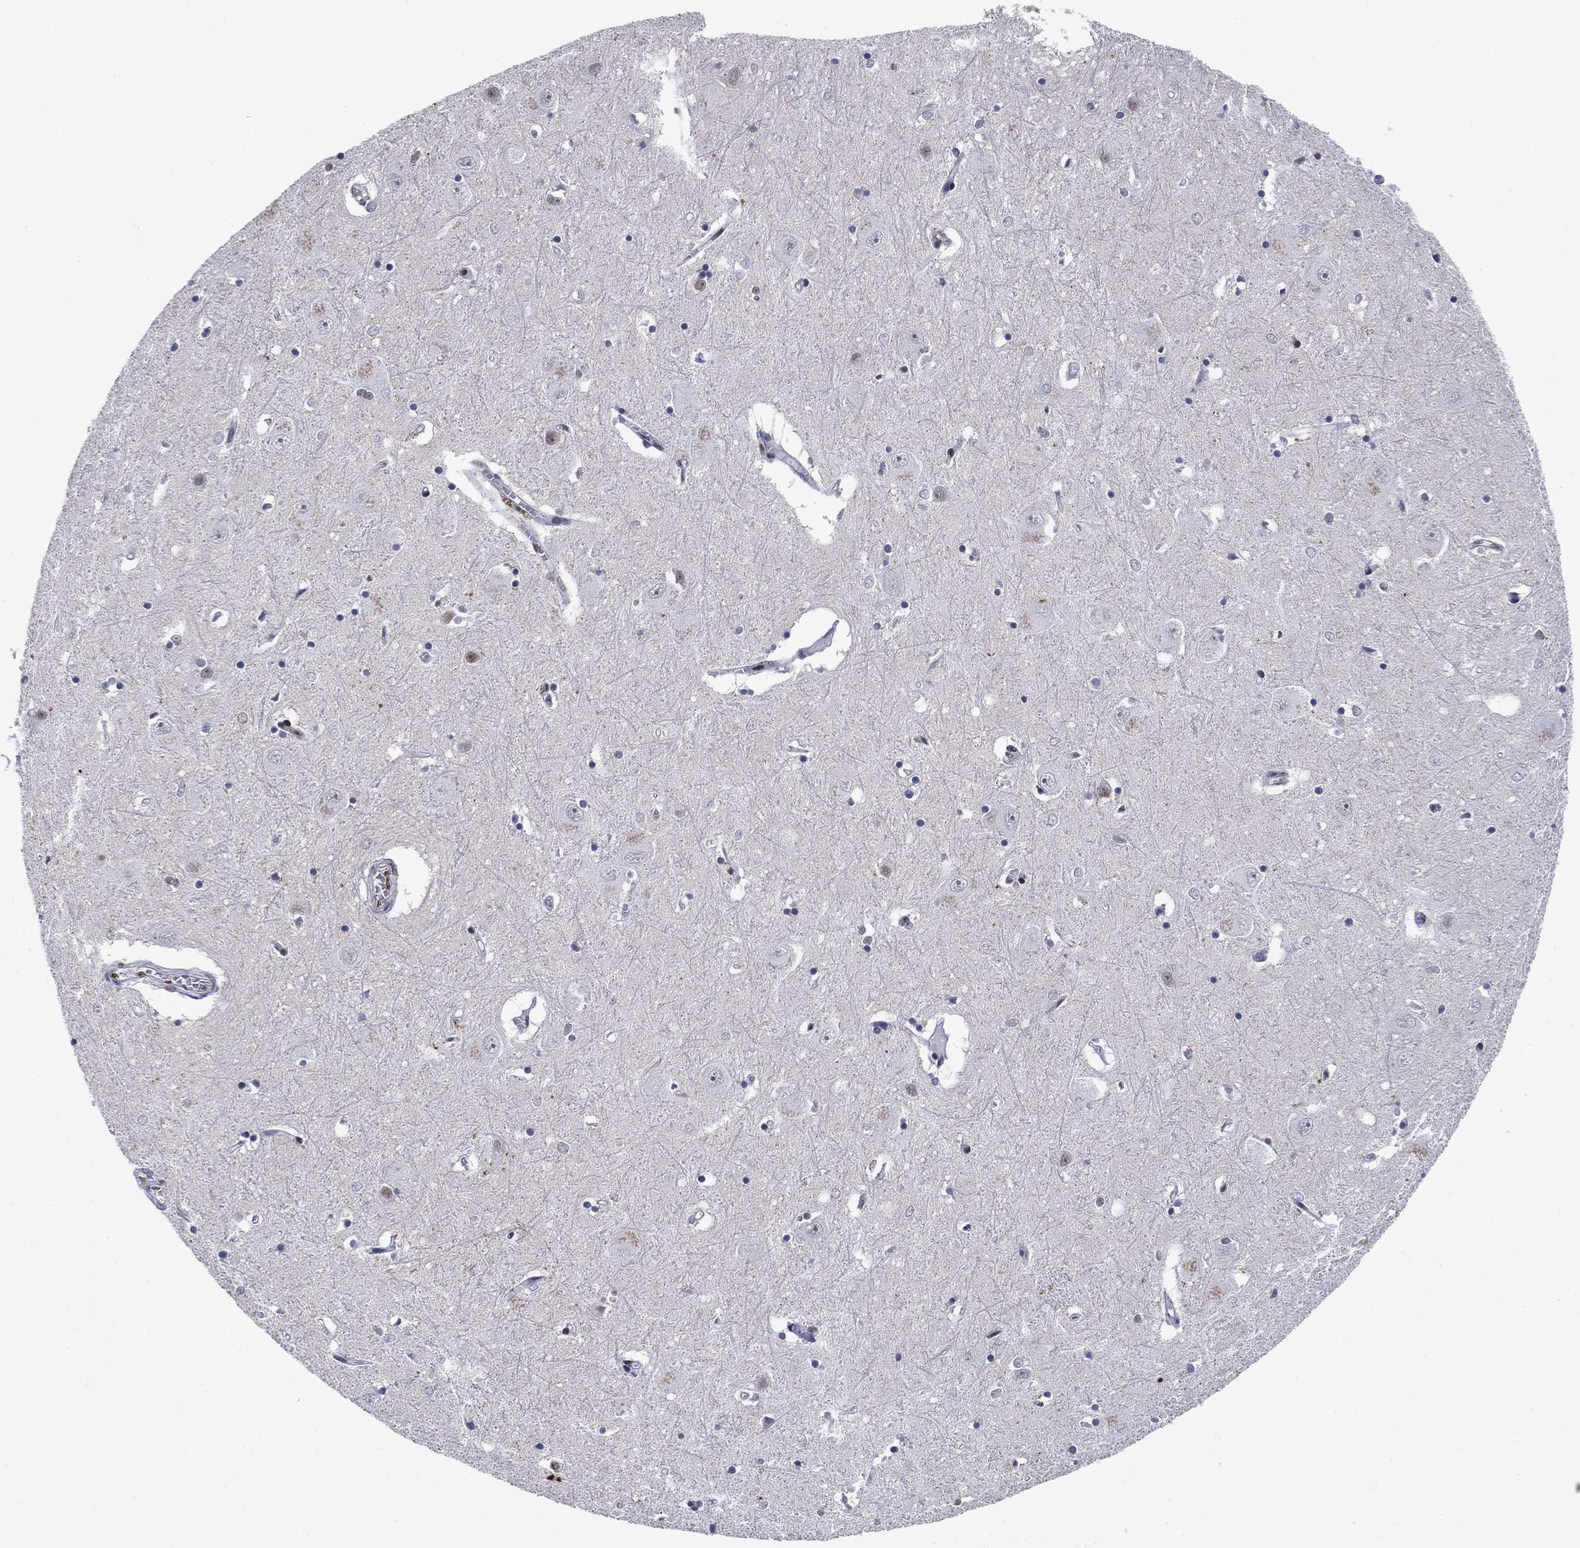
{"staining": {"intensity": "strong", "quantity": "<25%", "location": "nuclear"}, "tissue": "caudate", "cell_type": "Glial cells", "image_type": "normal", "snomed": [{"axis": "morphology", "description": "Normal tissue, NOS"}, {"axis": "topography", "description": "Lateral ventricle wall"}], "caption": "Brown immunohistochemical staining in benign caudate exhibits strong nuclear positivity in approximately <25% of glial cells.", "gene": "RPRD1B", "patient": {"sex": "male", "age": 54}}